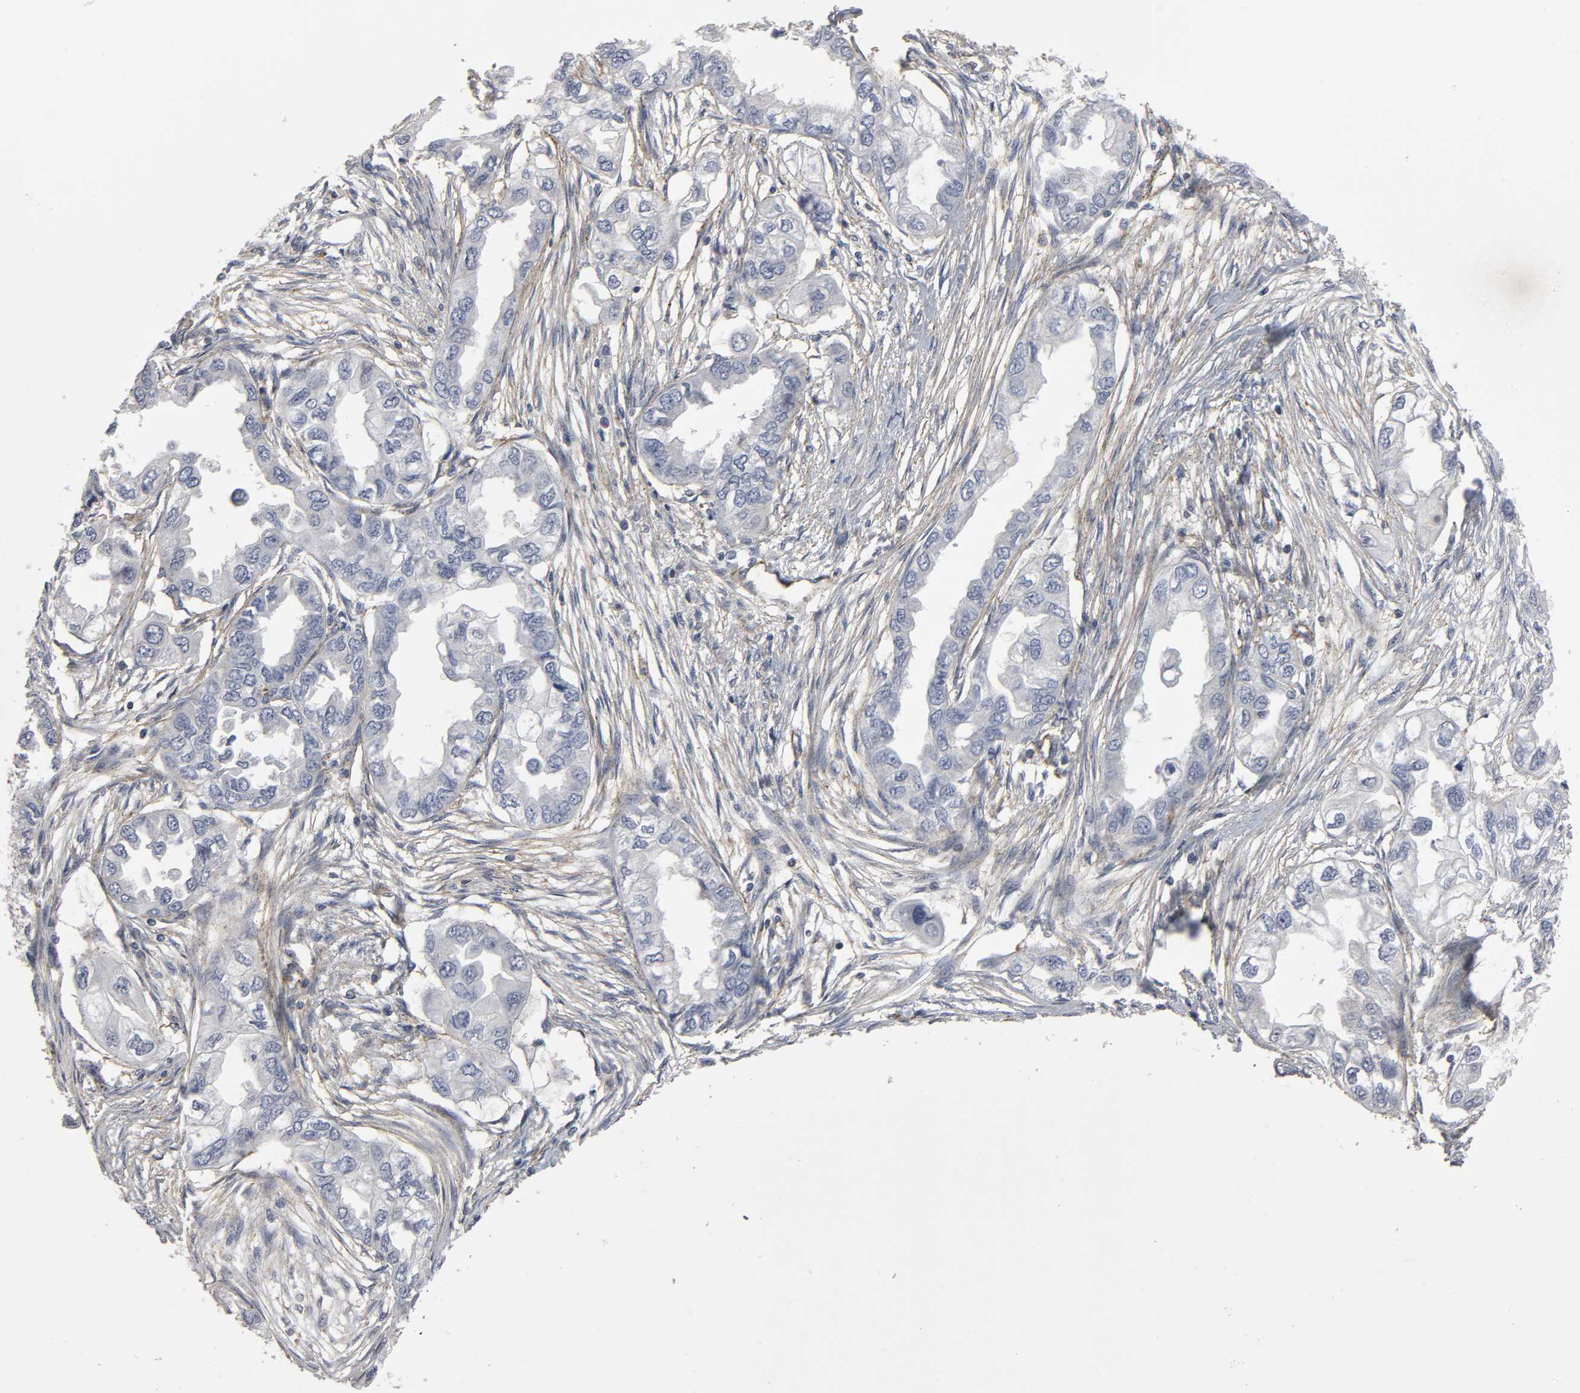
{"staining": {"intensity": "negative", "quantity": "none", "location": "none"}, "tissue": "endometrial cancer", "cell_type": "Tumor cells", "image_type": "cancer", "snomed": [{"axis": "morphology", "description": "Adenocarcinoma, NOS"}, {"axis": "topography", "description": "Endometrium"}], "caption": "This is an immunohistochemistry (IHC) histopathology image of endometrial cancer (adenocarcinoma). There is no positivity in tumor cells.", "gene": "SH3GLB1", "patient": {"sex": "female", "age": 67}}